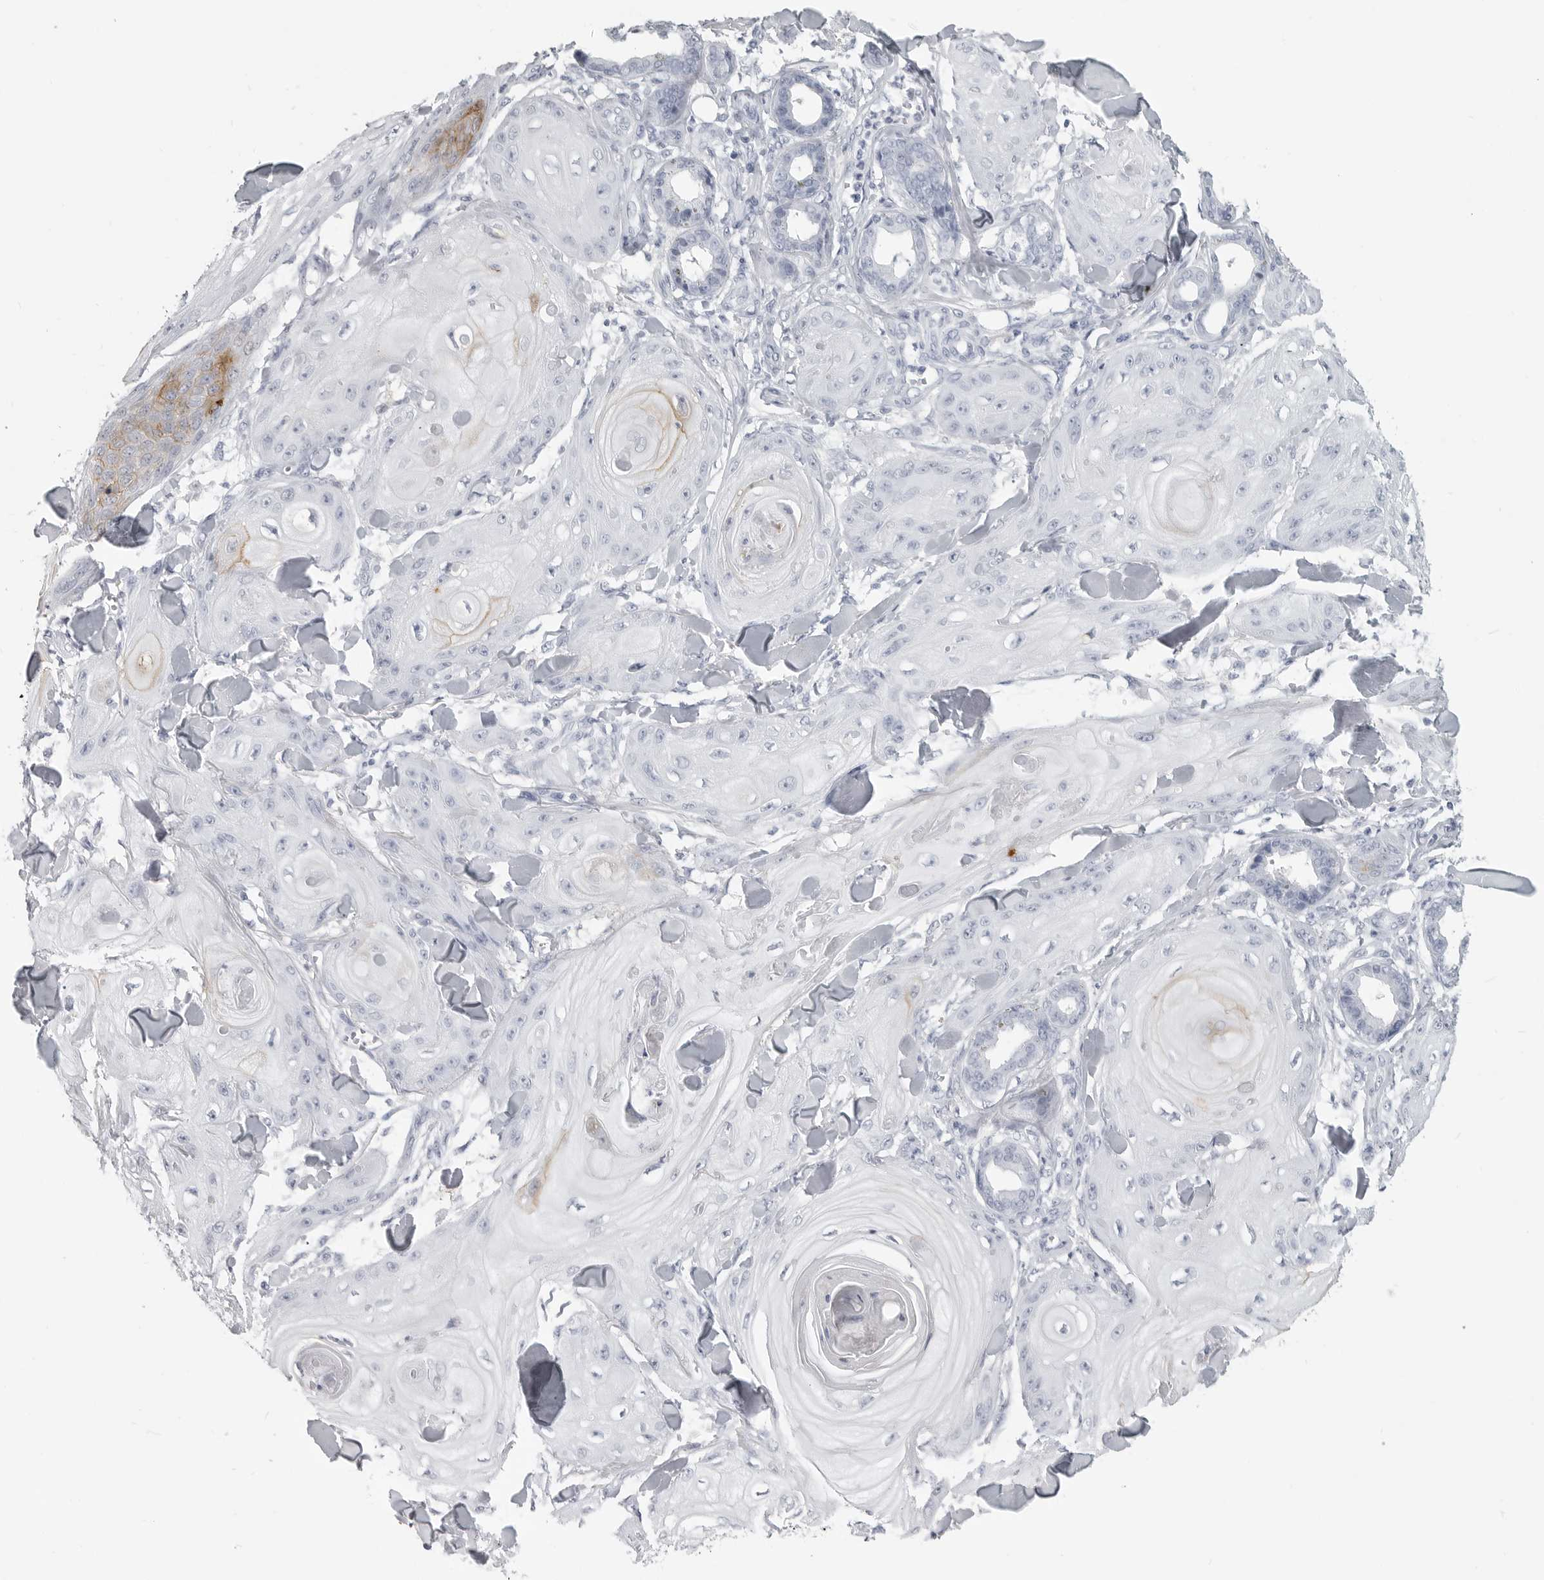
{"staining": {"intensity": "moderate", "quantity": "<25%", "location": "cytoplasmic/membranous"}, "tissue": "skin cancer", "cell_type": "Tumor cells", "image_type": "cancer", "snomed": [{"axis": "morphology", "description": "Squamous cell carcinoma, NOS"}, {"axis": "topography", "description": "Skin"}], "caption": "A photomicrograph of skin squamous cell carcinoma stained for a protein reveals moderate cytoplasmic/membranous brown staining in tumor cells. Immunohistochemistry (ihc) stains the protein in brown and the nuclei are stained blue.", "gene": "LY6D", "patient": {"sex": "male", "age": 74}}